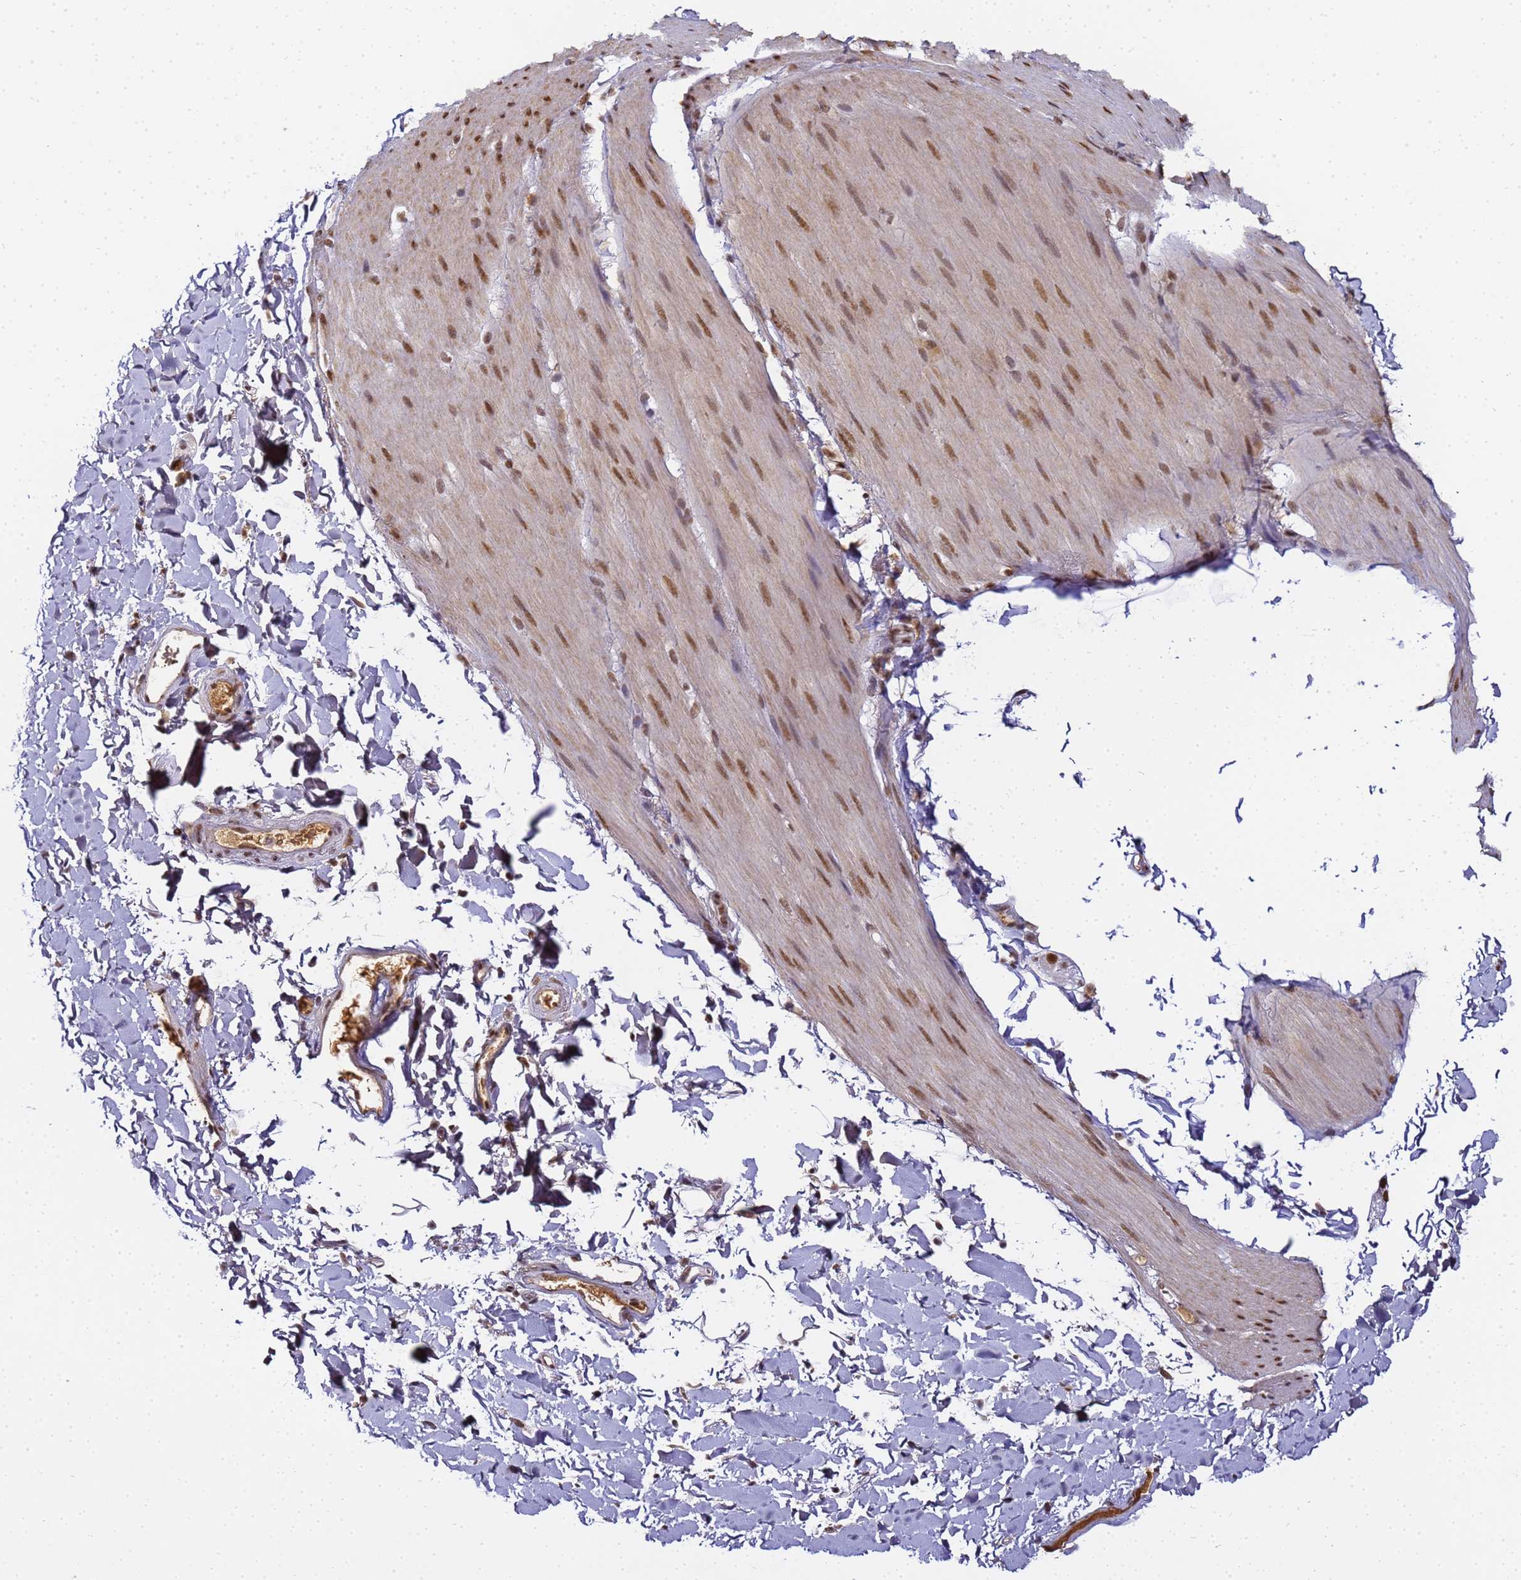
{"staining": {"intensity": "moderate", "quantity": ">75%", "location": "cytoplasmic/membranous,nuclear"}, "tissue": "smooth muscle", "cell_type": "Smooth muscle cells", "image_type": "normal", "snomed": [{"axis": "morphology", "description": "Normal tissue, NOS"}, {"axis": "topography", "description": "Smooth muscle"}, {"axis": "topography", "description": "Small intestine"}], "caption": "Immunohistochemistry (DAB (3,3'-diaminobenzidine)) staining of normal smooth muscle reveals moderate cytoplasmic/membranous,nuclear protein positivity in approximately >75% of smooth muscle cells.", "gene": "RBM12", "patient": {"sex": "female", "age": 84}}